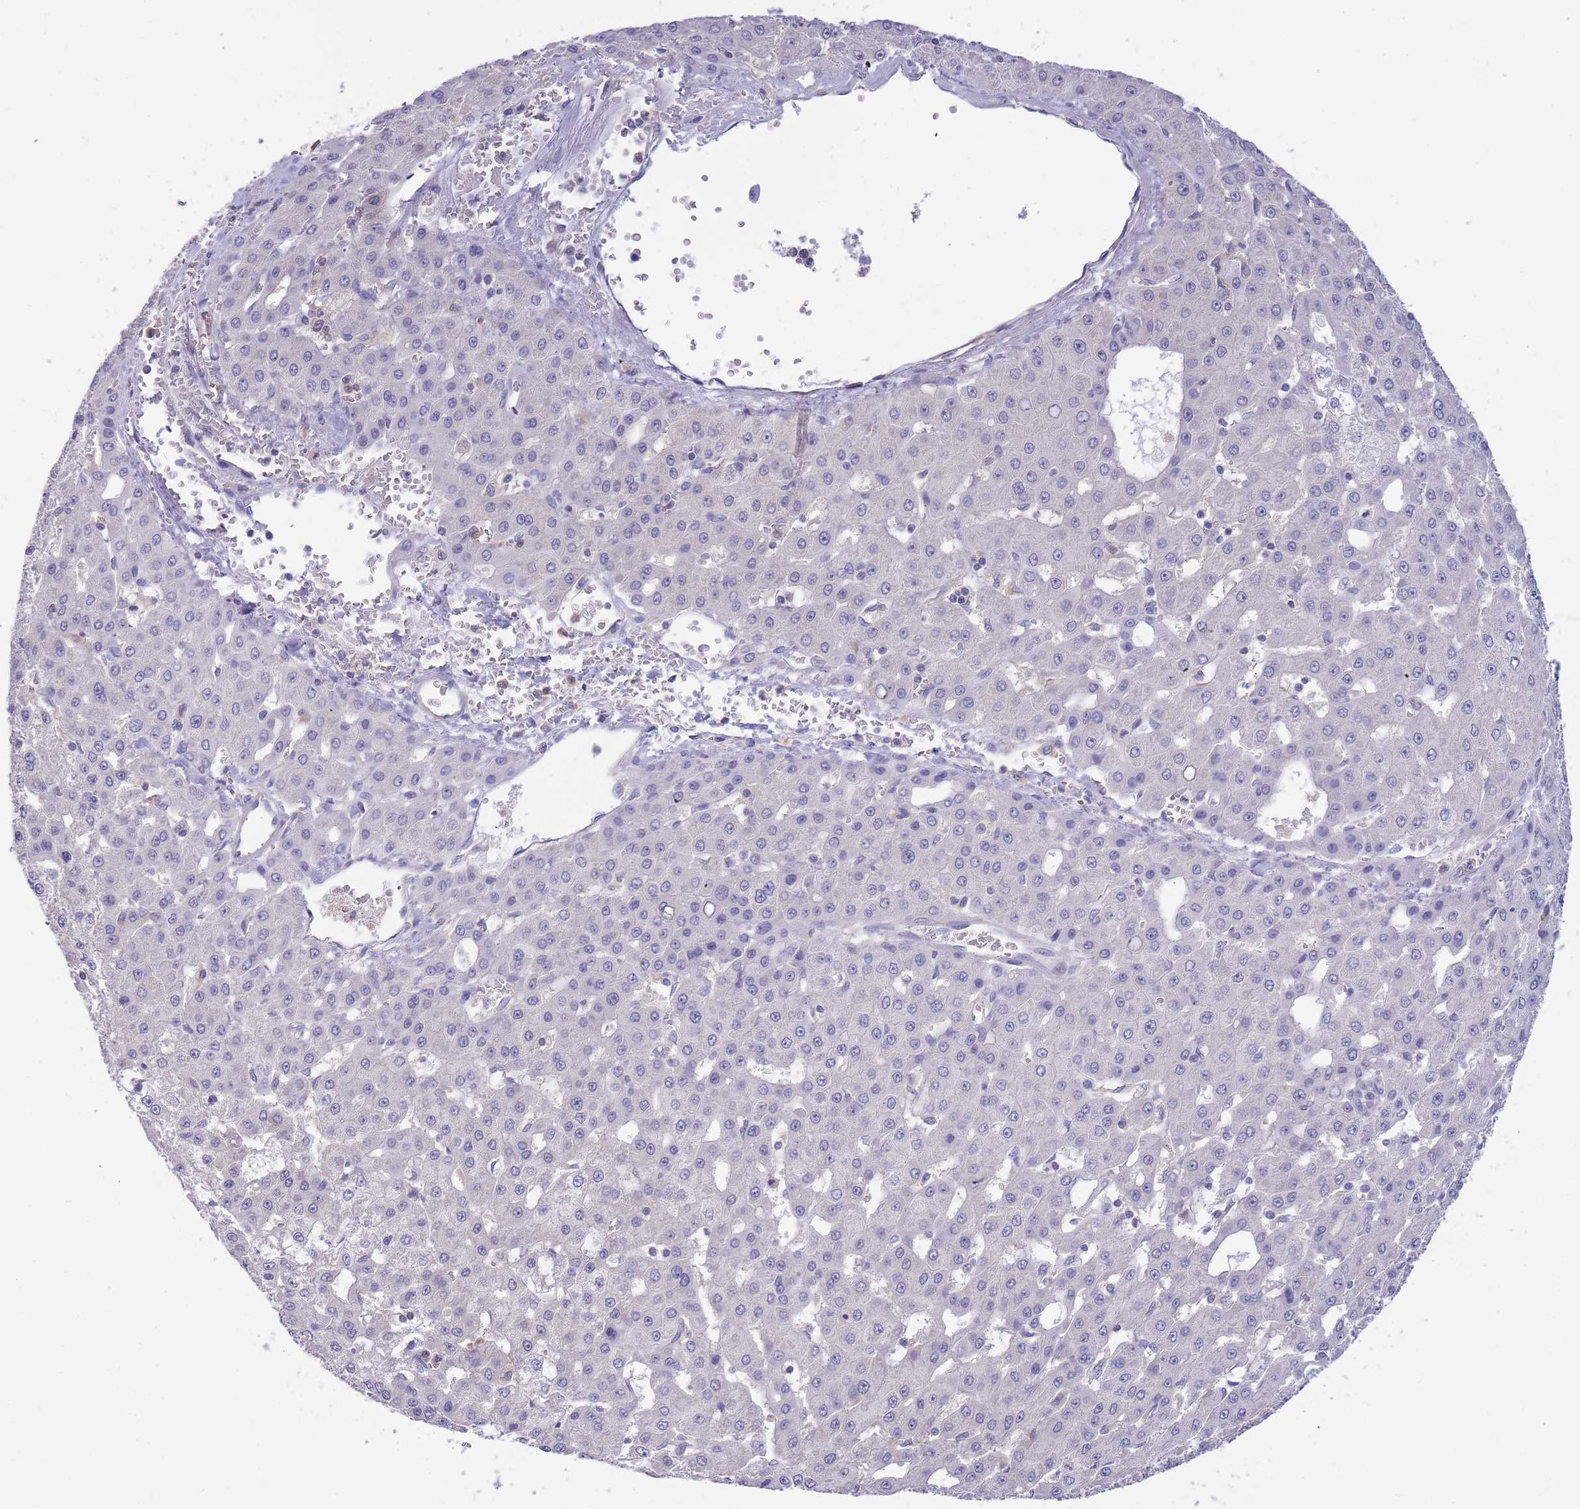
{"staining": {"intensity": "negative", "quantity": "none", "location": "none"}, "tissue": "liver cancer", "cell_type": "Tumor cells", "image_type": "cancer", "snomed": [{"axis": "morphology", "description": "Carcinoma, Hepatocellular, NOS"}, {"axis": "topography", "description": "Liver"}], "caption": "Hepatocellular carcinoma (liver) was stained to show a protein in brown. There is no significant expression in tumor cells.", "gene": "AP5S1", "patient": {"sex": "male", "age": 47}}